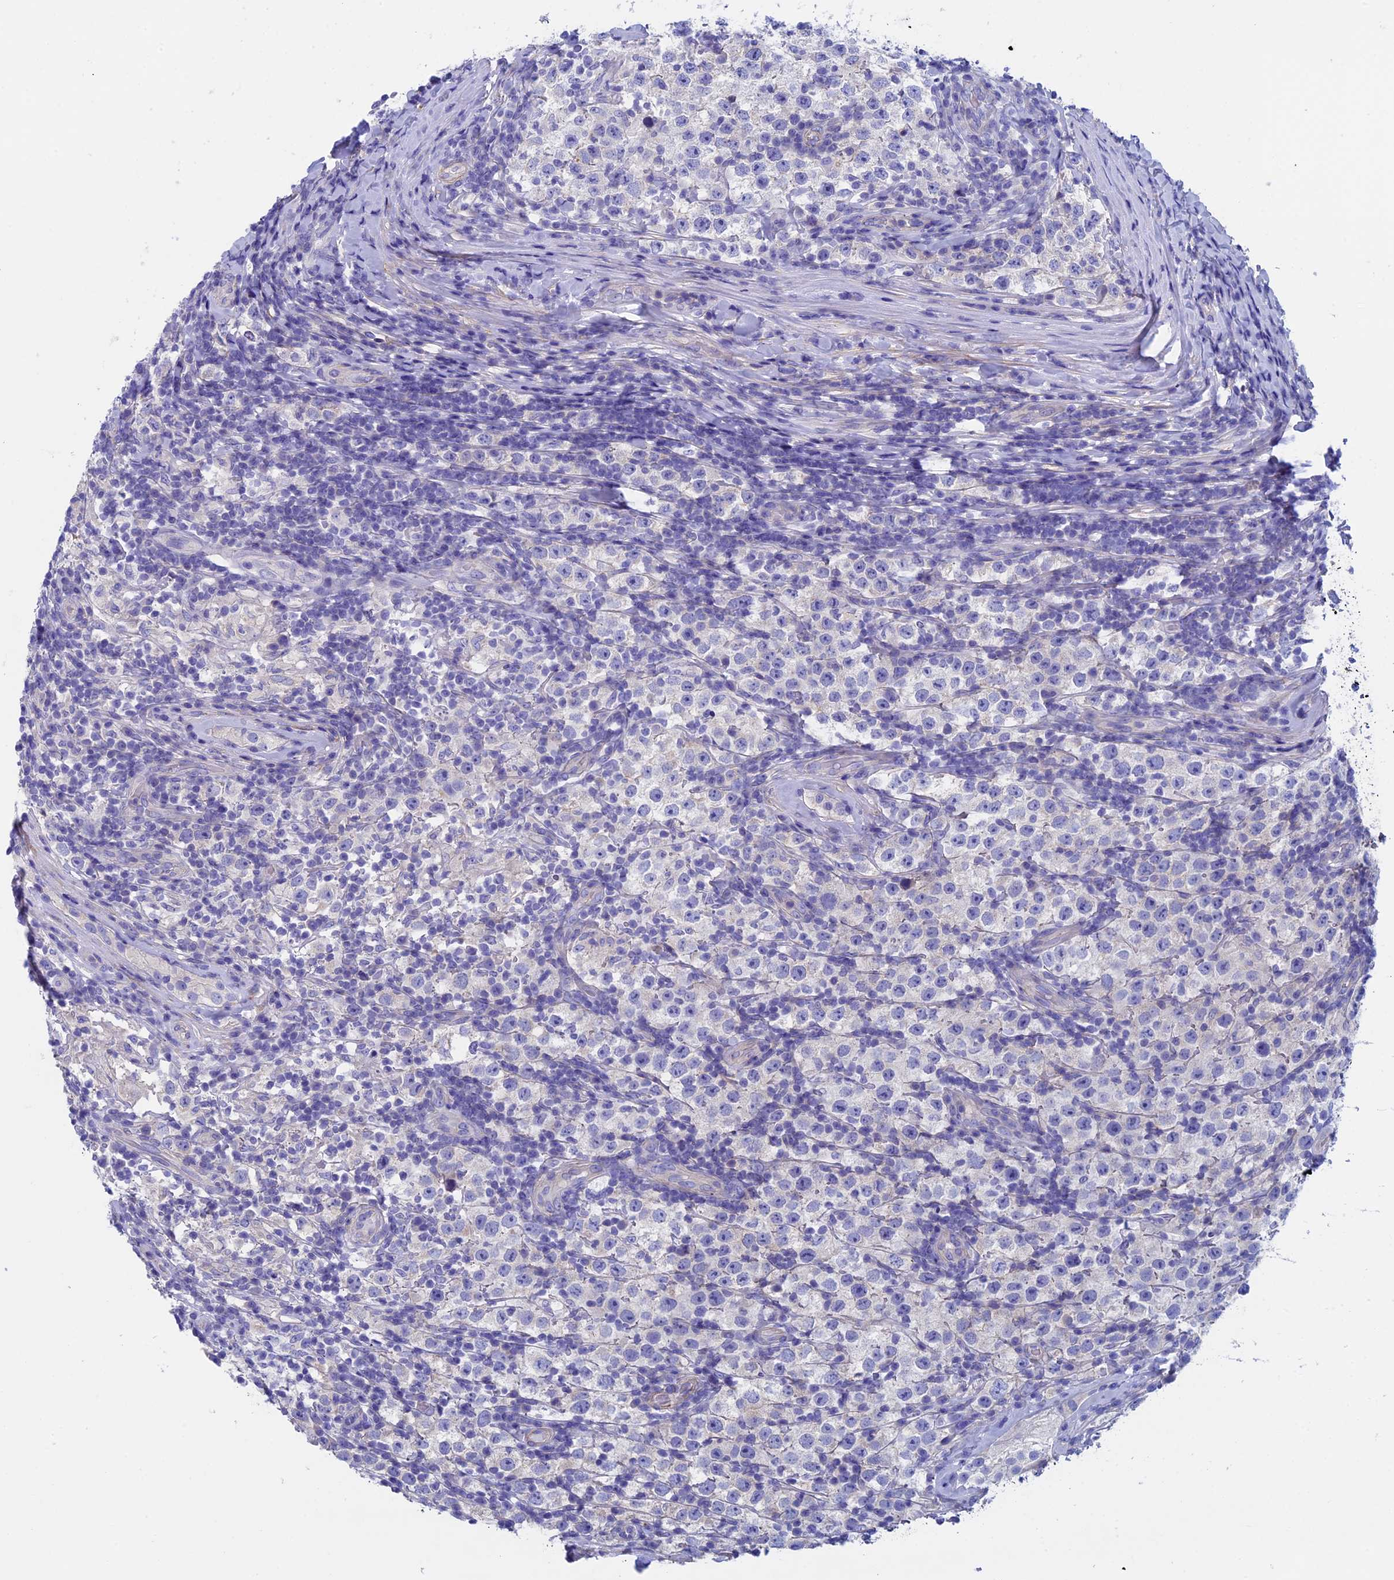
{"staining": {"intensity": "negative", "quantity": "none", "location": "none"}, "tissue": "testis cancer", "cell_type": "Tumor cells", "image_type": "cancer", "snomed": [{"axis": "morphology", "description": "Normal tissue, NOS"}, {"axis": "morphology", "description": "Urothelial carcinoma, High grade"}, {"axis": "morphology", "description": "Seminoma, NOS"}, {"axis": "morphology", "description": "Carcinoma, Embryonal, NOS"}, {"axis": "topography", "description": "Urinary bladder"}, {"axis": "topography", "description": "Testis"}], "caption": "Tumor cells show no significant staining in testis high-grade urothelial carcinoma.", "gene": "ADH7", "patient": {"sex": "male", "age": 41}}